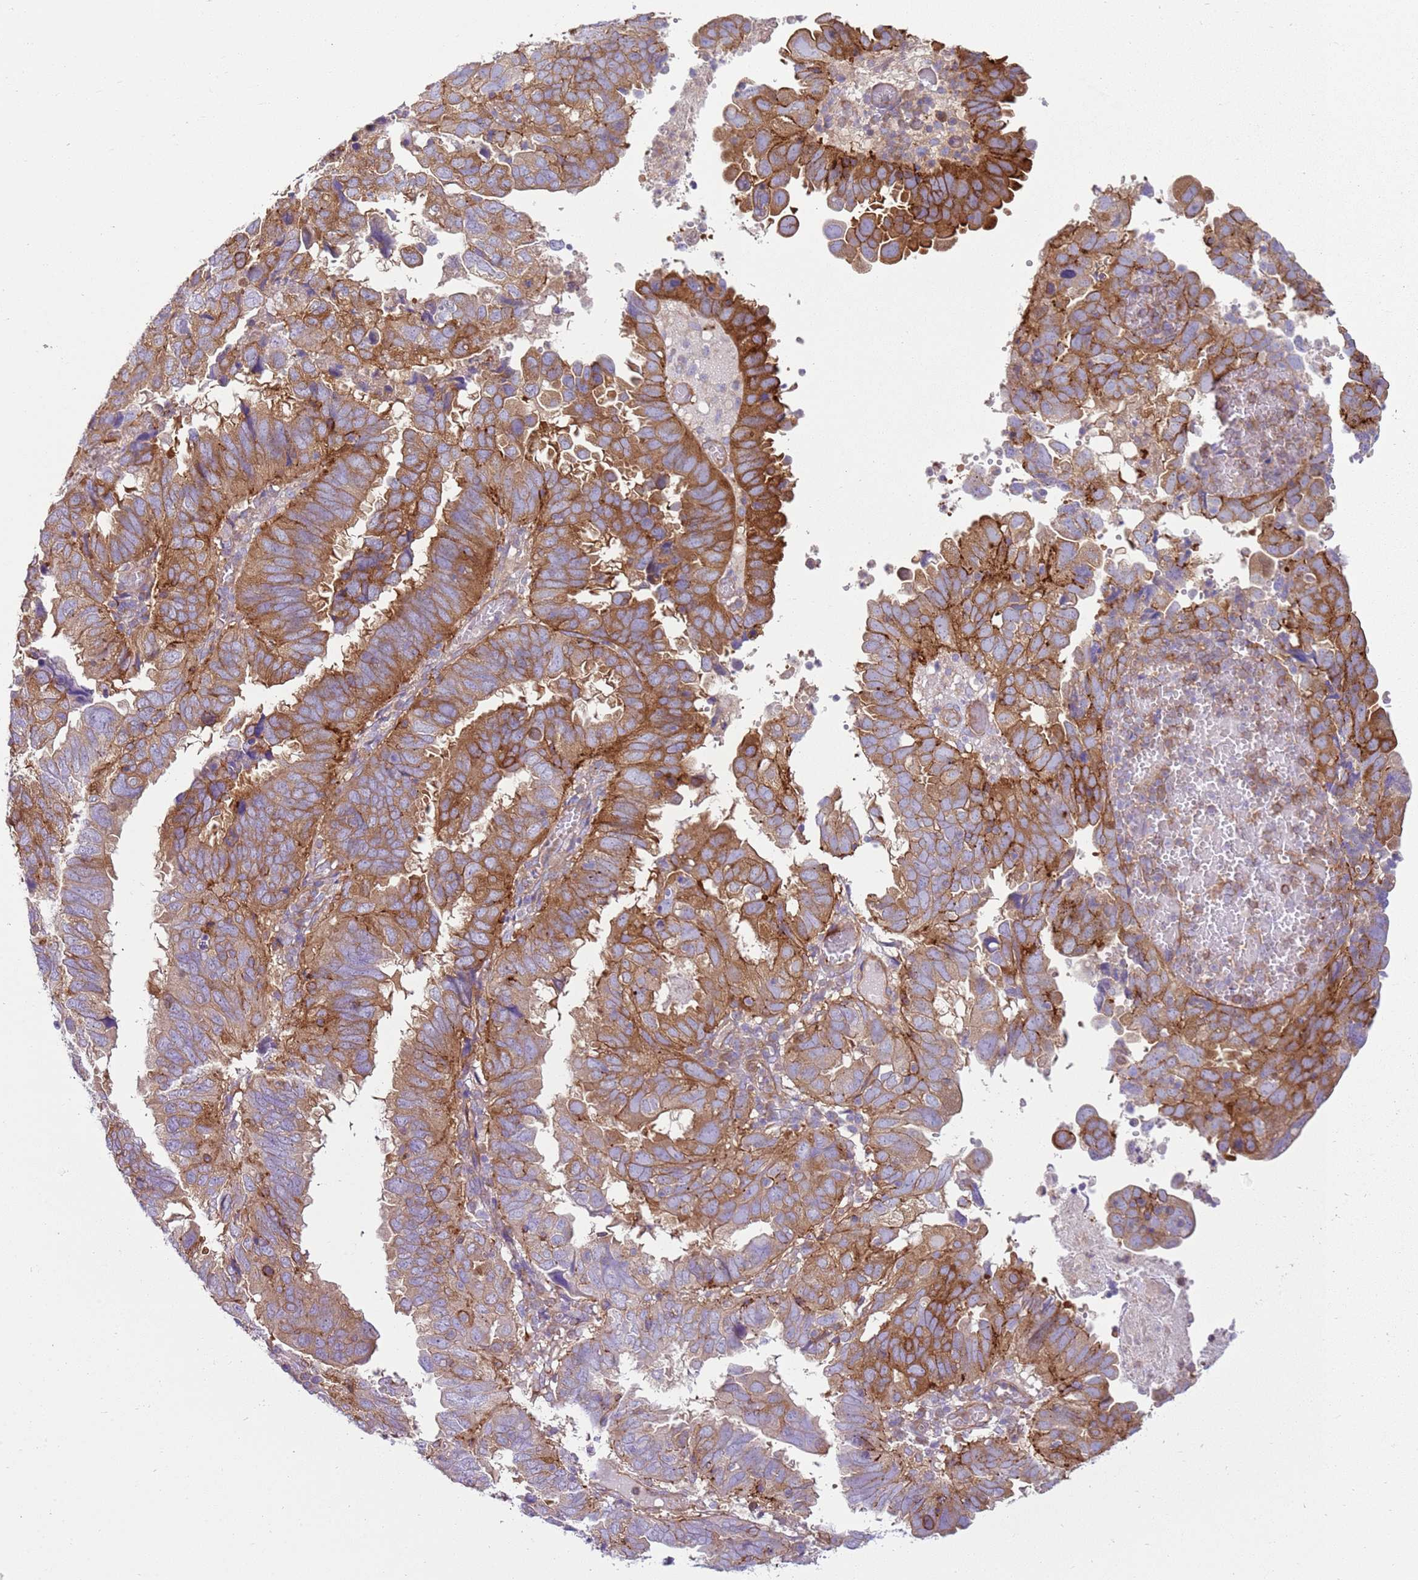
{"staining": {"intensity": "strong", "quantity": "25%-75%", "location": "cytoplasmic/membranous"}, "tissue": "endometrial cancer", "cell_type": "Tumor cells", "image_type": "cancer", "snomed": [{"axis": "morphology", "description": "Adenocarcinoma, NOS"}, {"axis": "topography", "description": "Uterus"}], "caption": "A photomicrograph of human adenocarcinoma (endometrial) stained for a protein demonstrates strong cytoplasmic/membranous brown staining in tumor cells. Using DAB (3,3'-diaminobenzidine) (brown) and hematoxylin (blue) stains, captured at high magnification using brightfield microscopy.", "gene": "SNX21", "patient": {"sex": "female", "age": 77}}